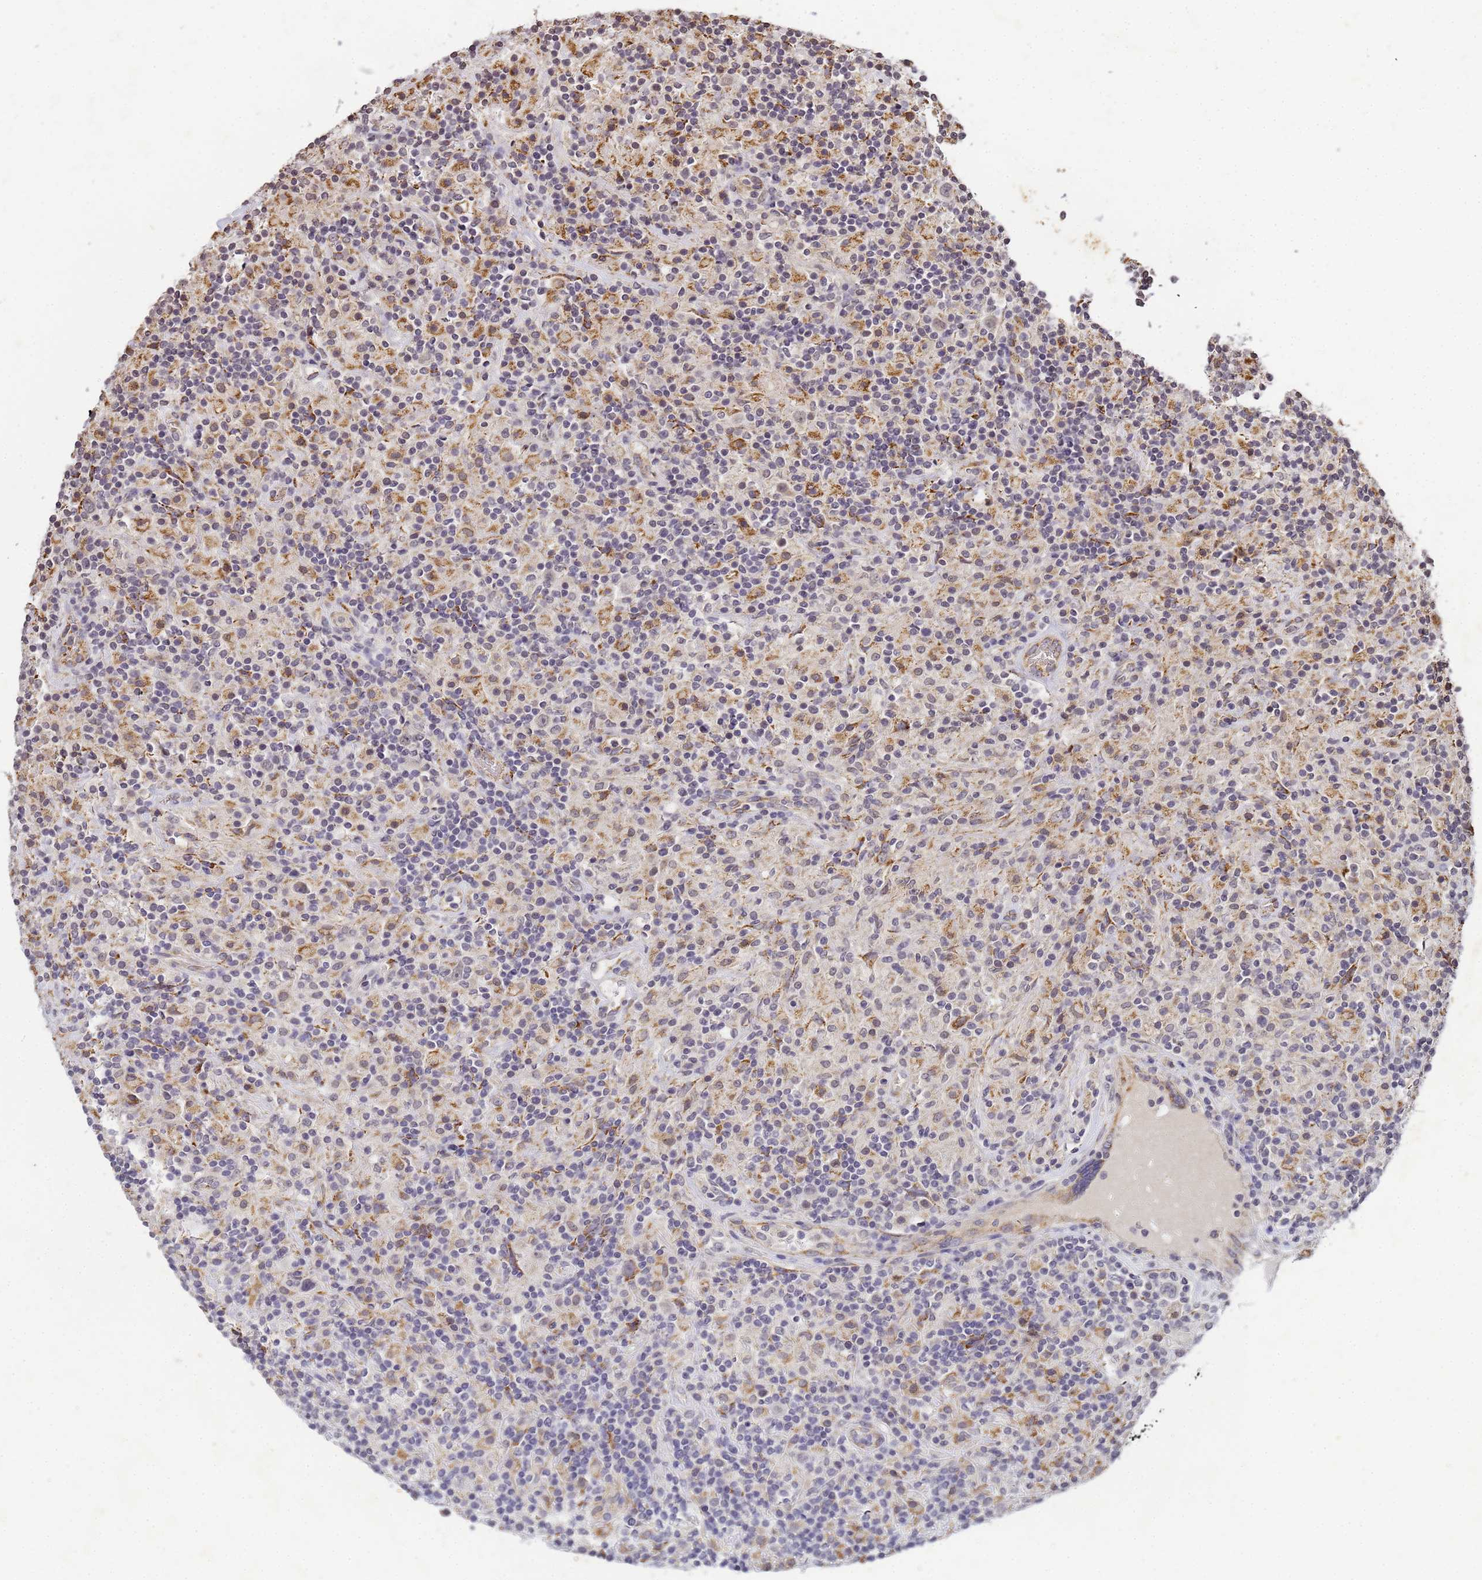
{"staining": {"intensity": "negative", "quantity": "none", "location": "none"}, "tissue": "lymphoma", "cell_type": "Tumor cells", "image_type": "cancer", "snomed": [{"axis": "morphology", "description": "Hodgkin's disease, NOS"}, {"axis": "topography", "description": "Lymph node"}], "caption": "Immunohistochemistry (IHC) micrograph of lymphoma stained for a protein (brown), which exhibits no positivity in tumor cells. (DAB immunohistochemistry visualized using brightfield microscopy, high magnification).", "gene": "MYL7", "patient": {"sex": "male", "age": 70}}